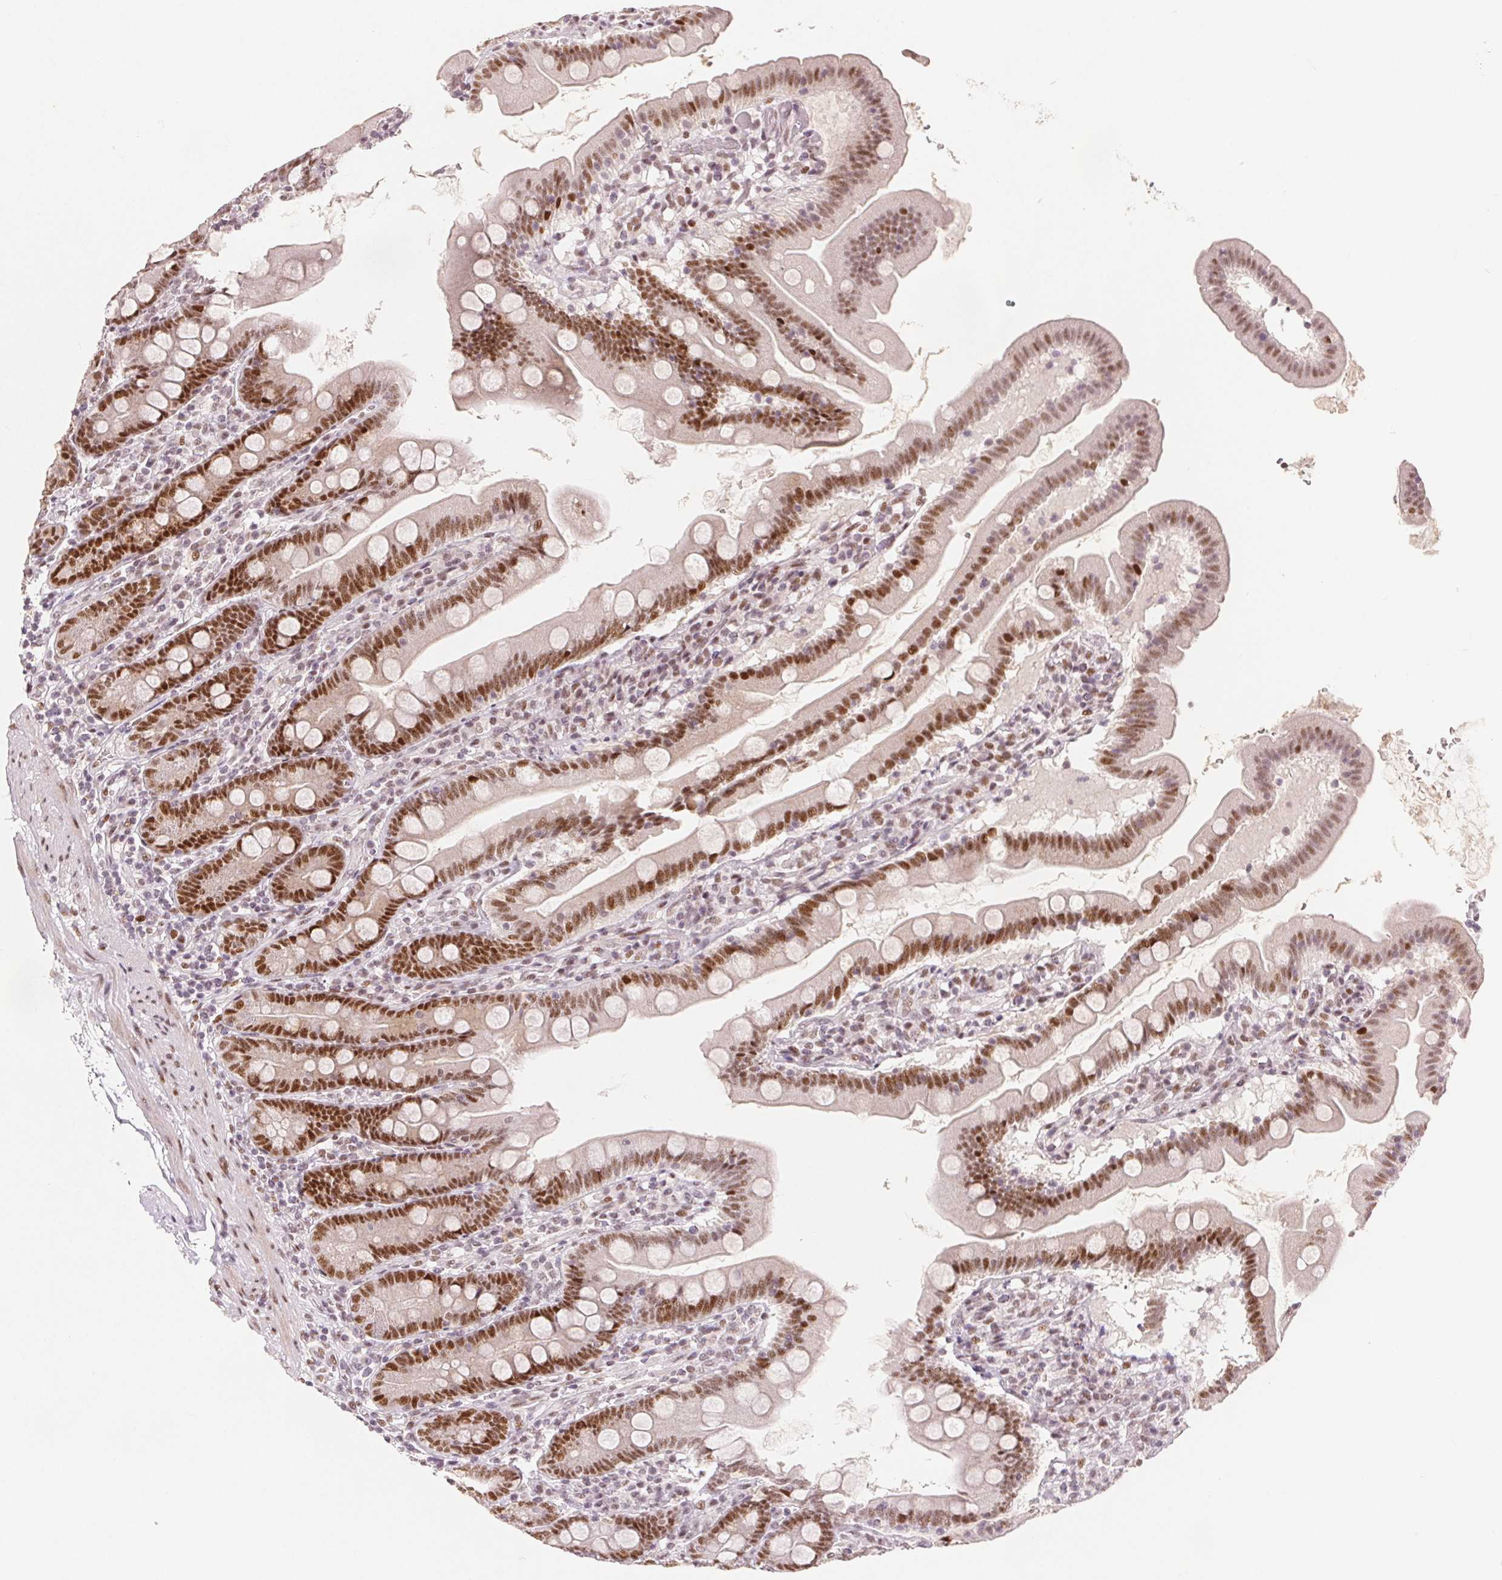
{"staining": {"intensity": "moderate", "quantity": ">75%", "location": "nuclear"}, "tissue": "duodenum", "cell_type": "Glandular cells", "image_type": "normal", "snomed": [{"axis": "morphology", "description": "Normal tissue, NOS"}, {"axis": "topography", "description": "Duodenum"}], "caption": "The immunohistochemical stain highlights moderate nuclear staining in glandular cells of benign duodenum.", "gene": "ZNF703", "patient": {"sex": "female", "age": 67}}